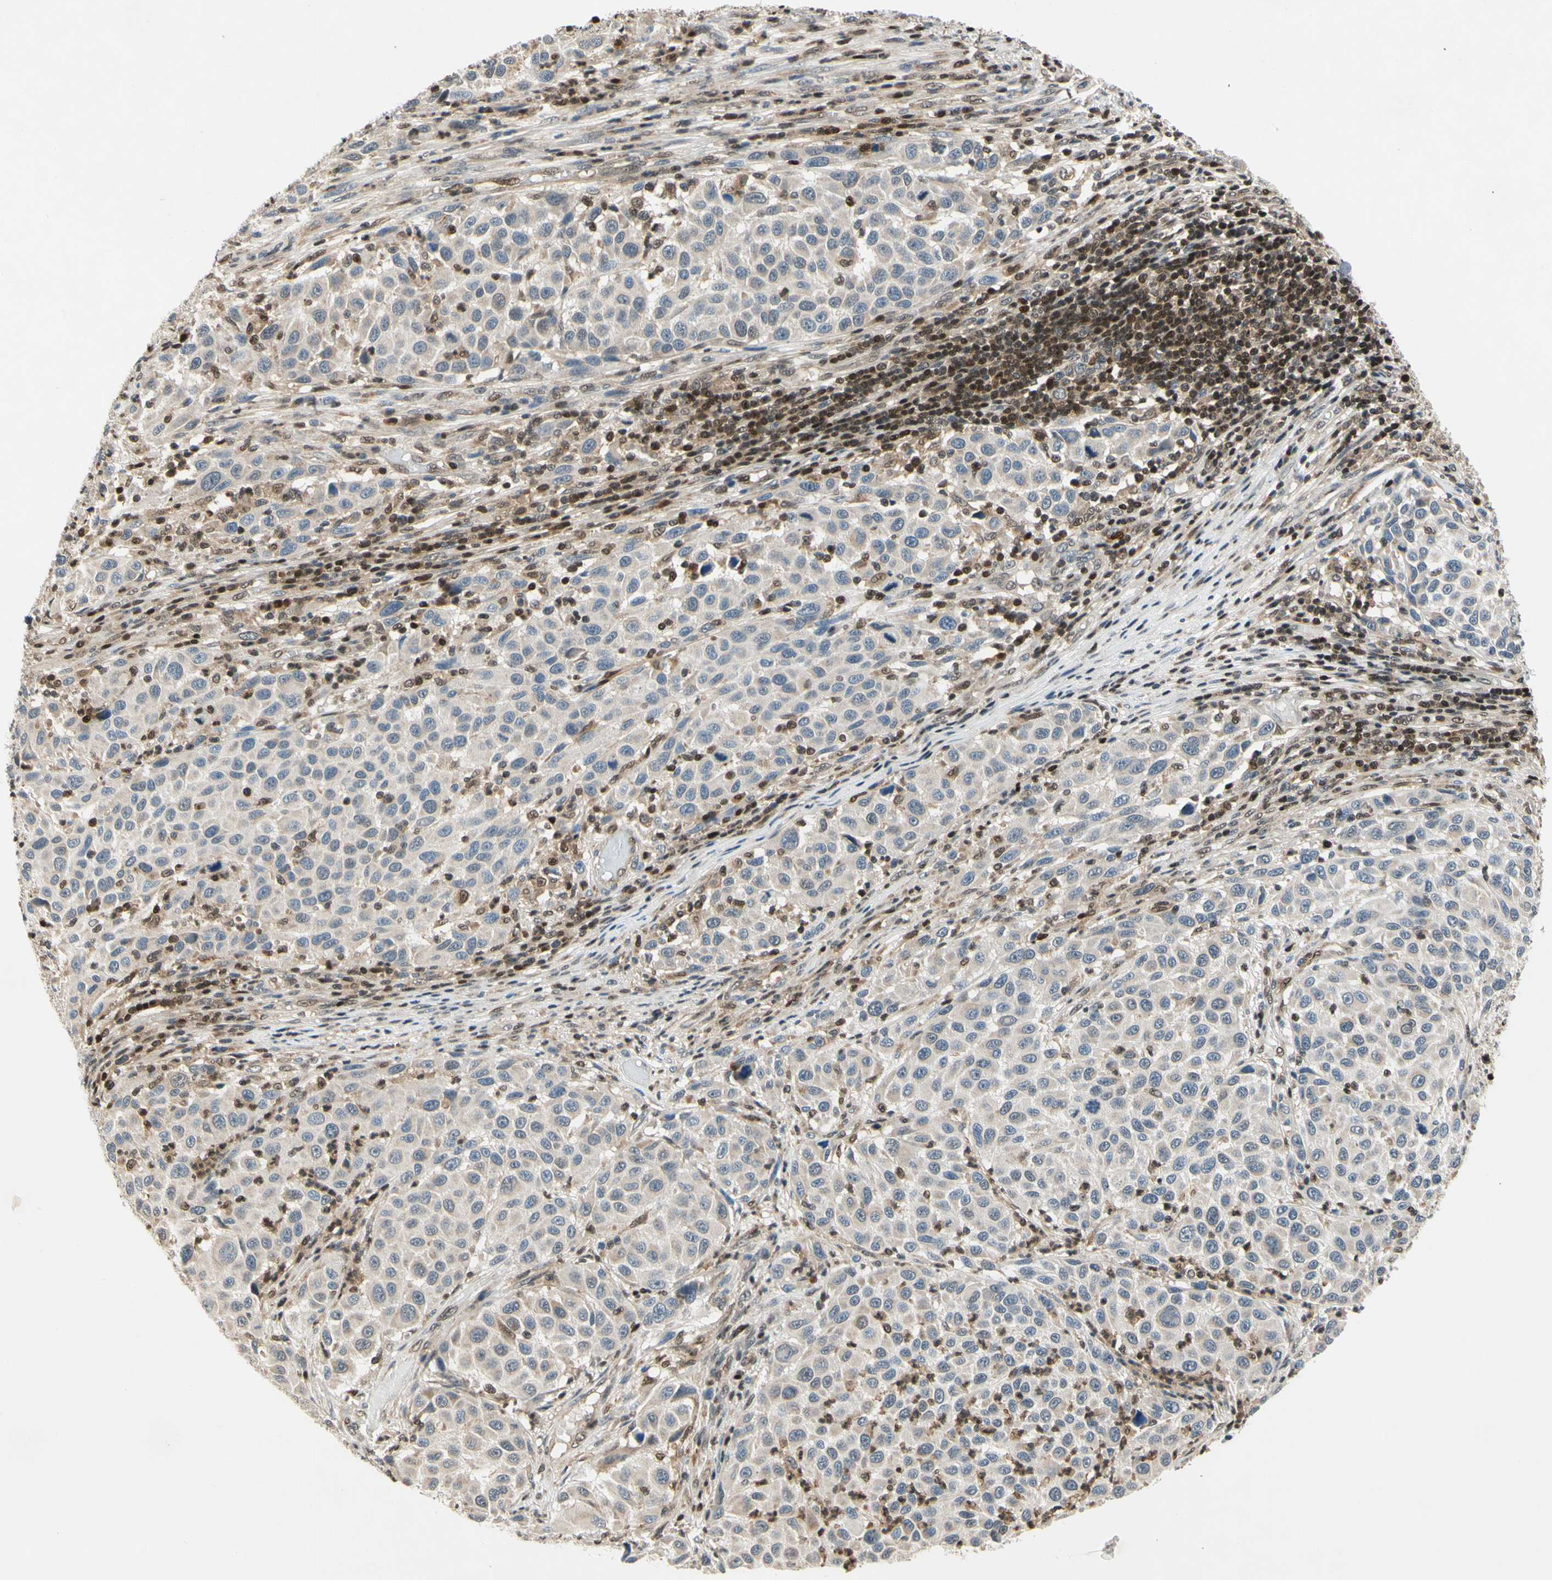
{"staining": {"intensity": "weak", "quantity": "<25%", "location": "cytoplasmic/membranous"}, "tissue": "melanoma", "cell_type": "Tumor cells", "image_type": "cancer", "snomed": [{"axis": "morphology", "description": "Malignant melanoma, Metastatic site"}, {"axis": "topography", "description": "Lymph node"}], "caption": "The image shows no significant expression in tumor cells of melanoma.", "gene": "GSR", "patient": {"sex": "male", "age": 61}}